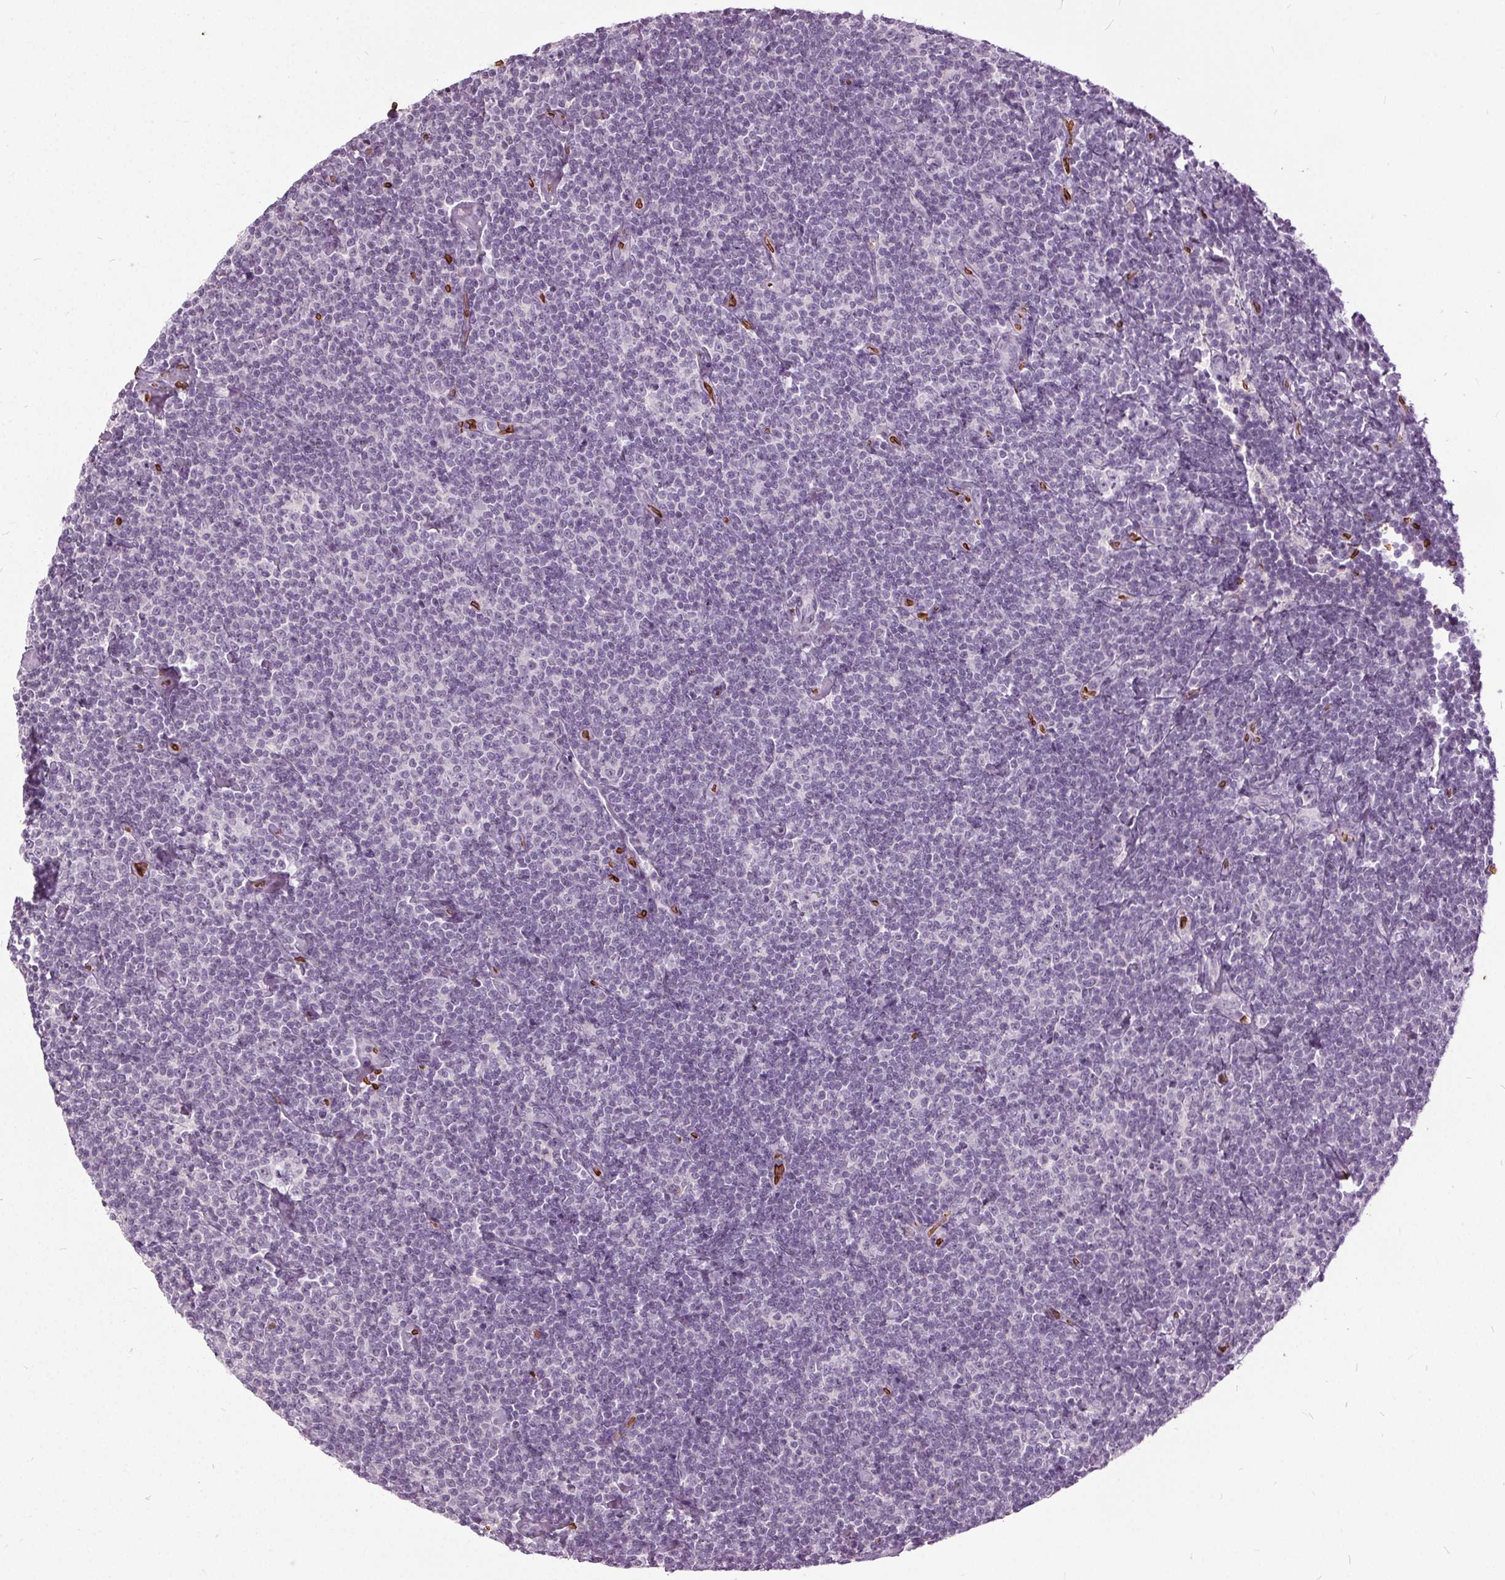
{"staining": {"intensity": "negative", "quantity": "none", "location": "none"}, "tissue": "lymphoma", "cell_type": "Tumor cells", "image_type": "cancer", "snomed": [{"axis": "morphology", "description": "Malignant lymphoma, non-Hodgkin's type, Low grade"}, {"axis": "topography", "description": "Lymph node"}], "caption": "Immunohistochemistry image of lymphoma stained for a protein (brown), which displays no positivity in tumor cells. Brightfield microscopy of immunohistochemistry stained with DAB (3,3'-diaminobenzidine) (brown) and hematoxylin (blue), captured at high magnification.", "gene": "SLC4A1", "patient": {"sex": "male", "age": 81}}